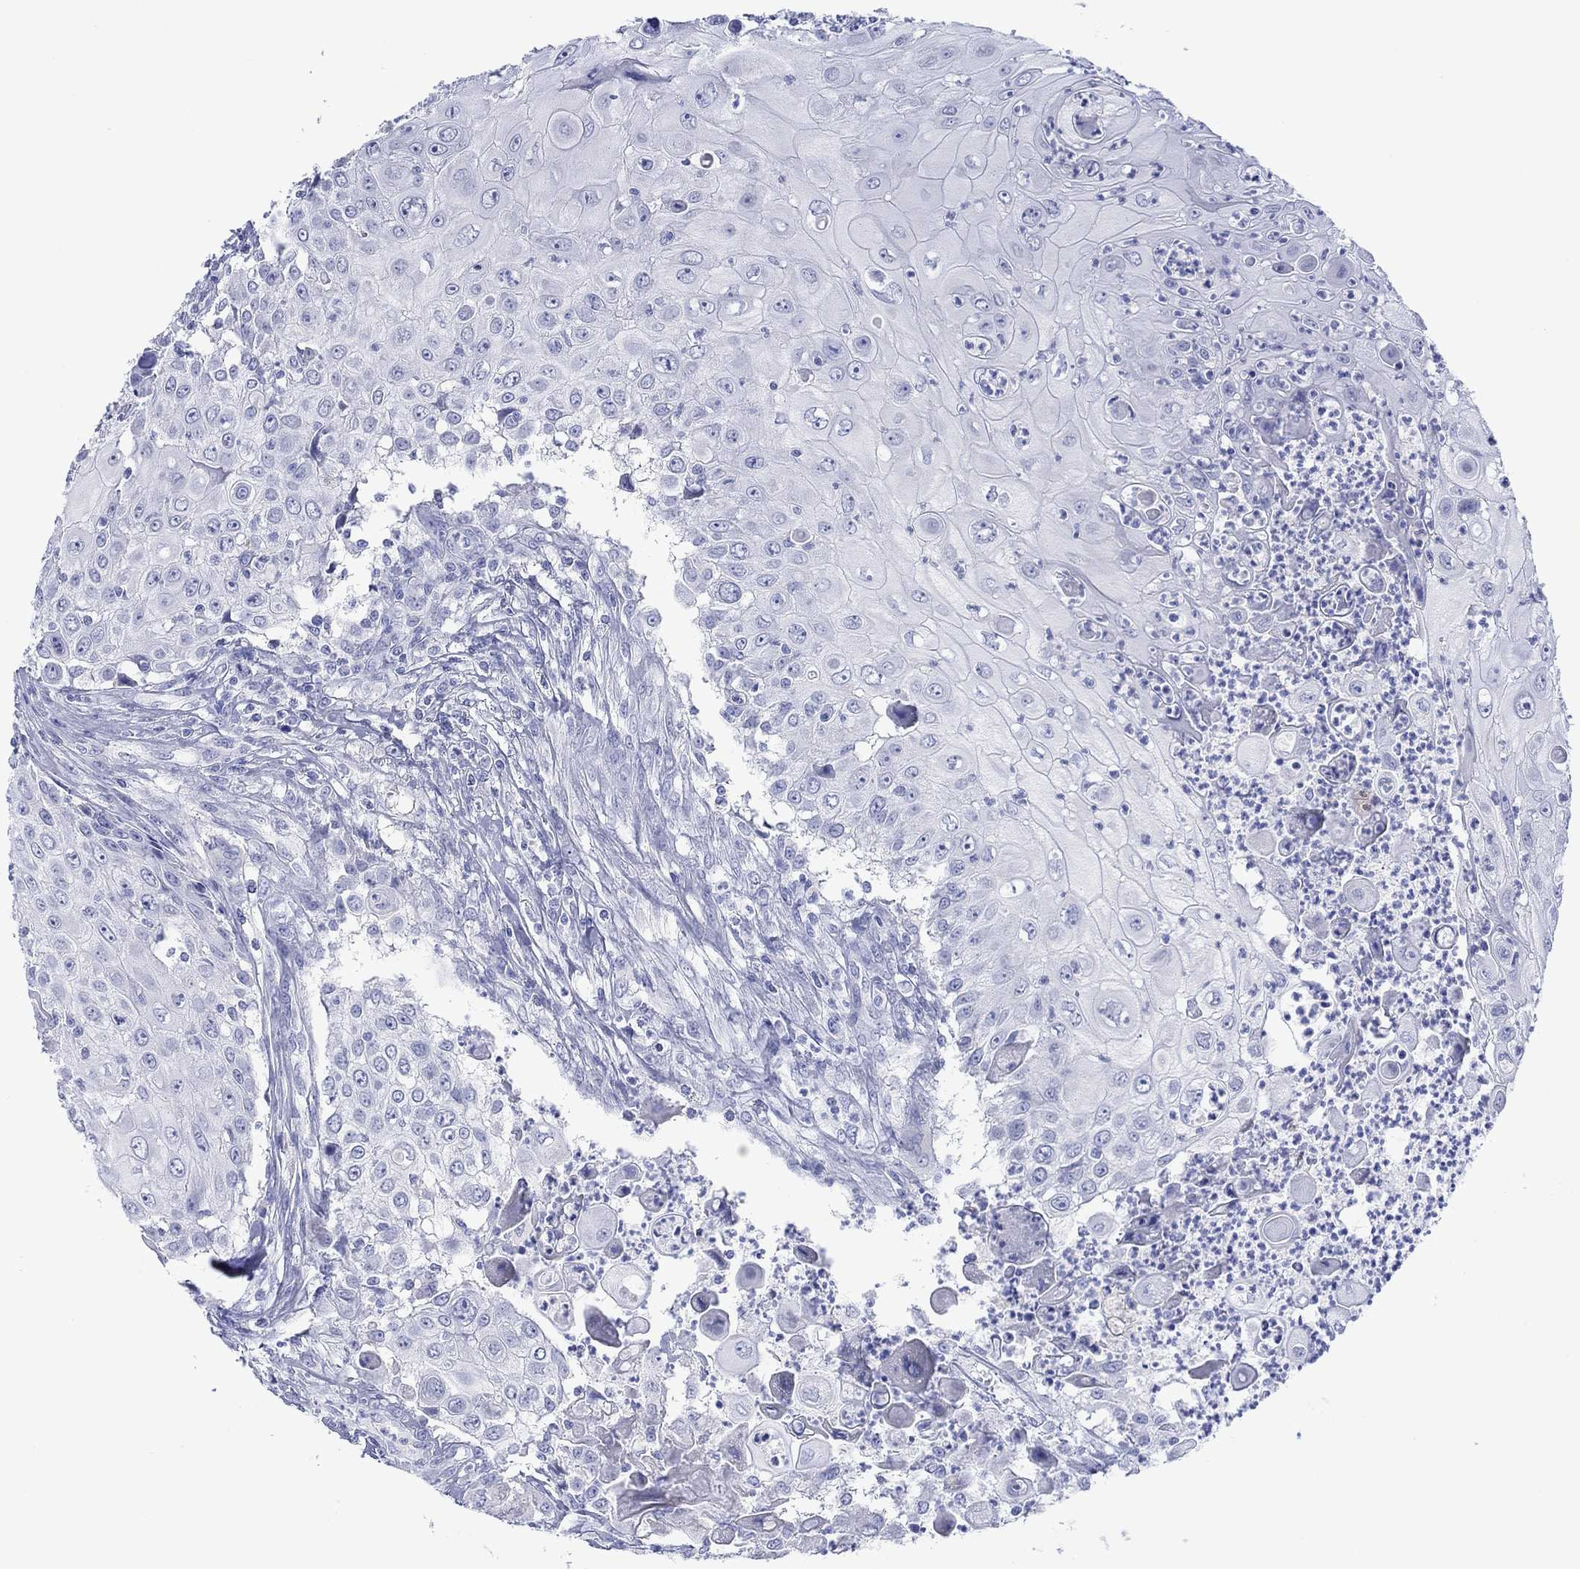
{"staining": {"intensity": "negative", "quantity": "none", "location": "none"}, "tissue": "urothelial cancer", "cell_type": "Tumor cells", "image_type": "cancer", "snomed": [{"axis": "morphology", "description": "Urothelial carcinoma, High grade"}, {"axis": "topography", "description": "Urinary bladder"}], "caption": "Immunohistochemistry photomicrograph of urothelial cancer stained for a protein (brown), which exhibits no staining in tumor cells. (Stains: DAB (3,3'-diaminobenzidine) immunohistochemistry with hematoxylin counter stain, Microscopy: brightfield microscopy at high magnification).", "gene": "MLANA", "patient": {"sex": "female", "age": 79}}